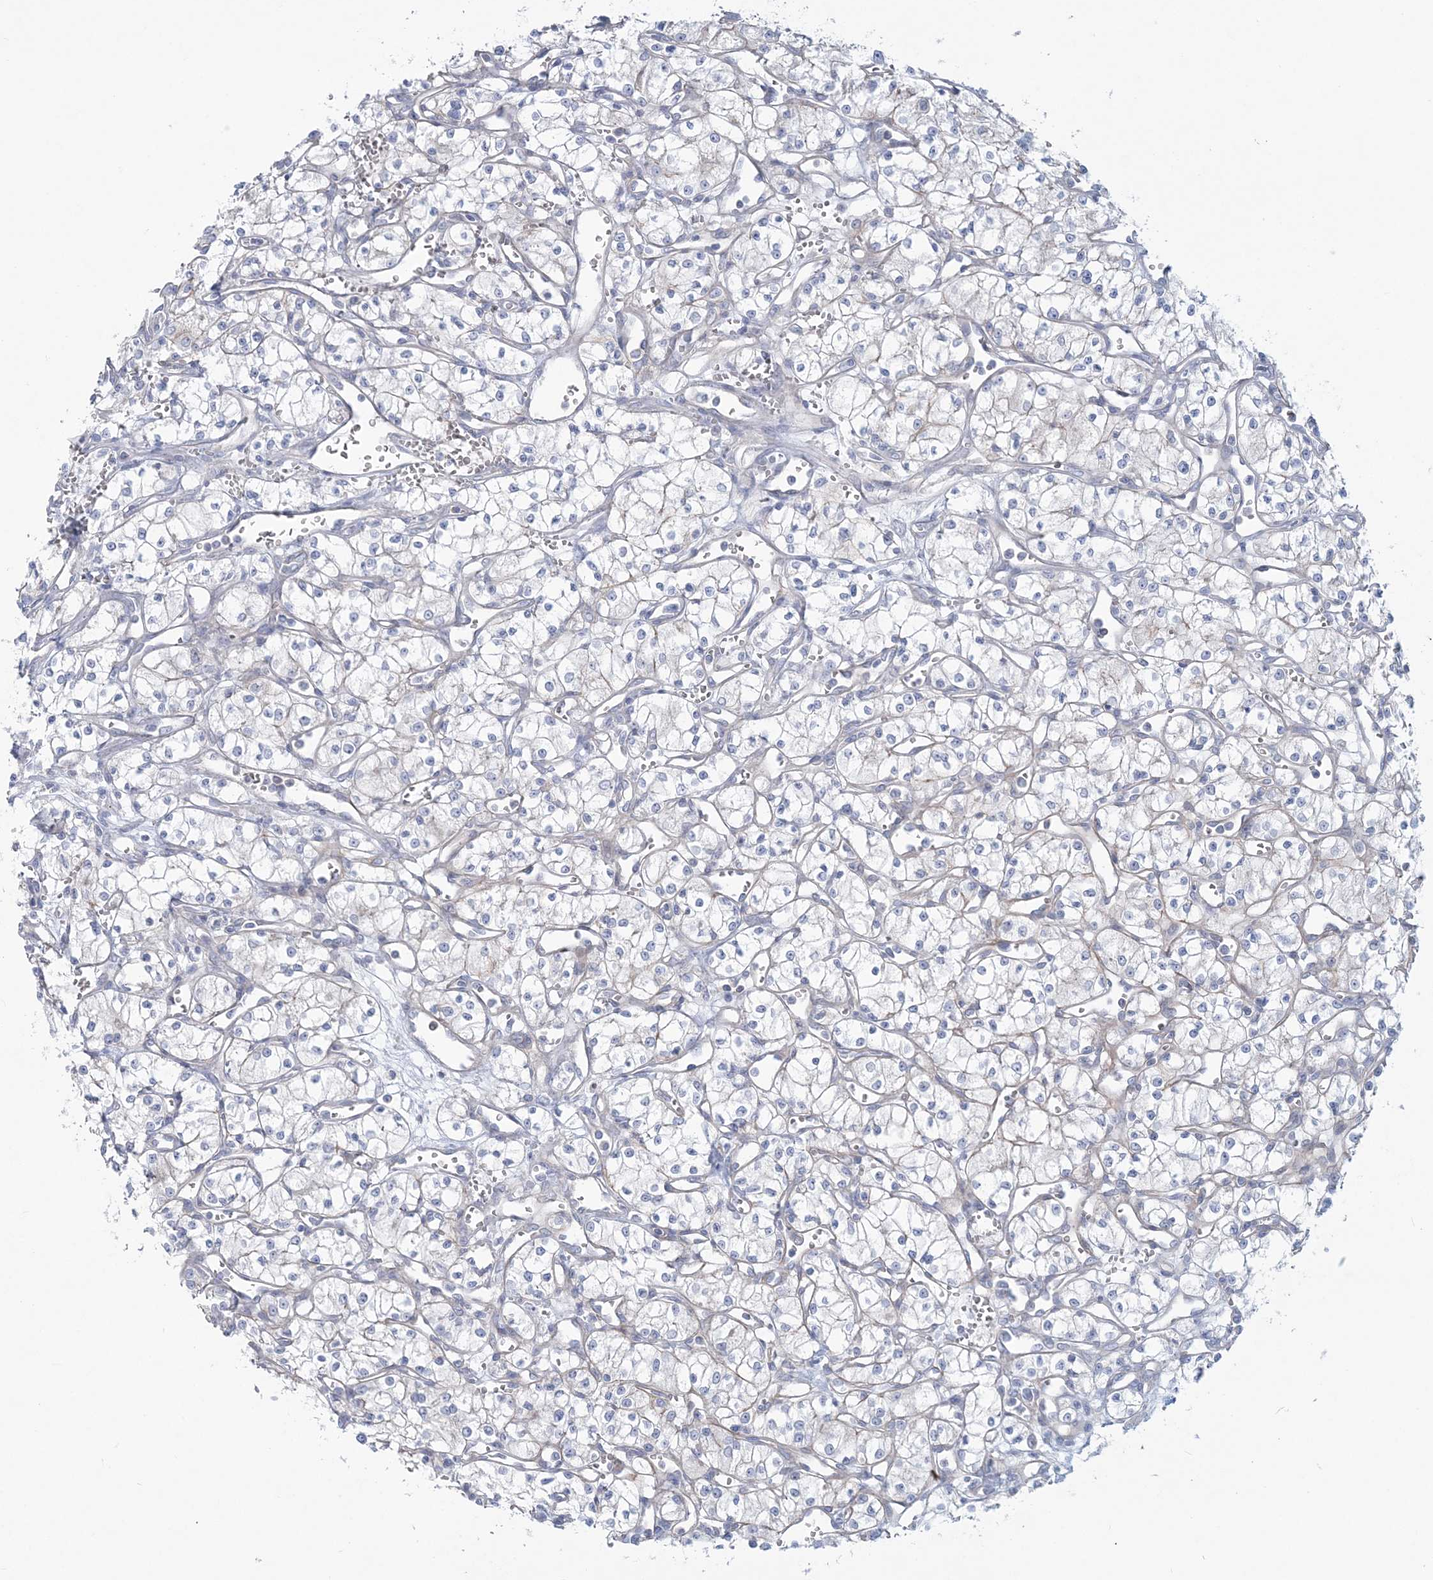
{"staining": {"intensity": "negative", "quantity": "none", "location": "none"}, "tissue": "renal cancer", "cell_type": "Tumor cells", "image_type": "cancer", "snomed": [{"axis": "morphology", "description": "Adenocarcinoma, NOS"}, {"axis": "topography", "description": "Kidney"}], "caption": "The immunohistochemistry photomicrograph has no significant positivity in tumor cells of renal adenocarcinoma tissue.", "gene": "ADGB", "patient": {"sex": "male", "age": 59}}